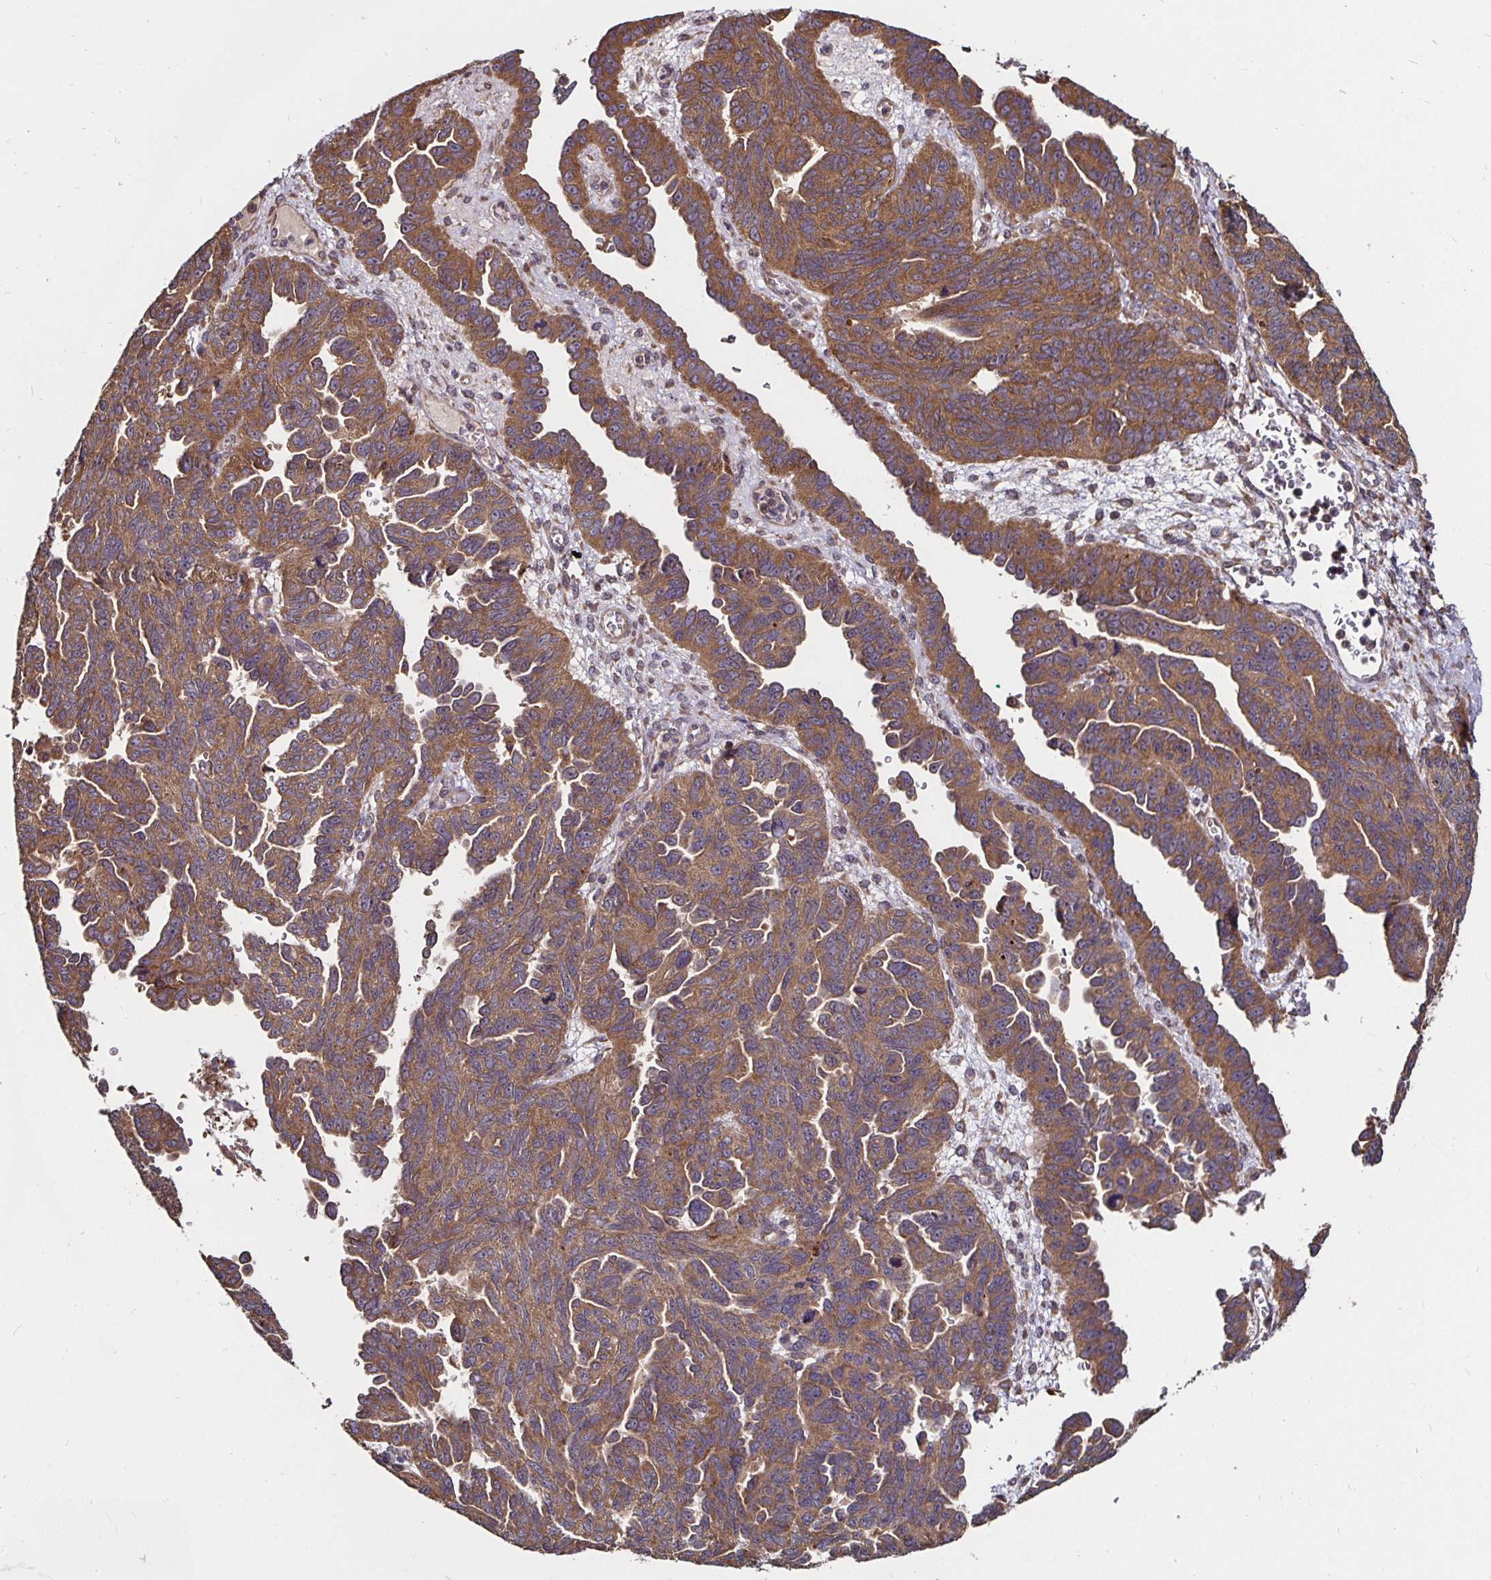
{"staining": {"intensity": "moderate", "quantity": ">75%", "location": "cytoplasmic/membranous"}, "tissue": "ovarian cancer", "cell_type": "Tumor cells", "image_type": "cancer", "snomed": [{"axis": "morphology", "description": "Cystadenocarcinoma, serous, NOS"}, {"axis": "topography", "description": "Ovary"}], "caption": "About >75% of tumor cells in human serous cystadenocarcinoma (ovarian) demonstrate moderate cytoplasmic/membranous protein expression as visualized by brown immunohistochemical staining.", "gene": "MLST8", "patient": {"sex": "female", "age": 64}}